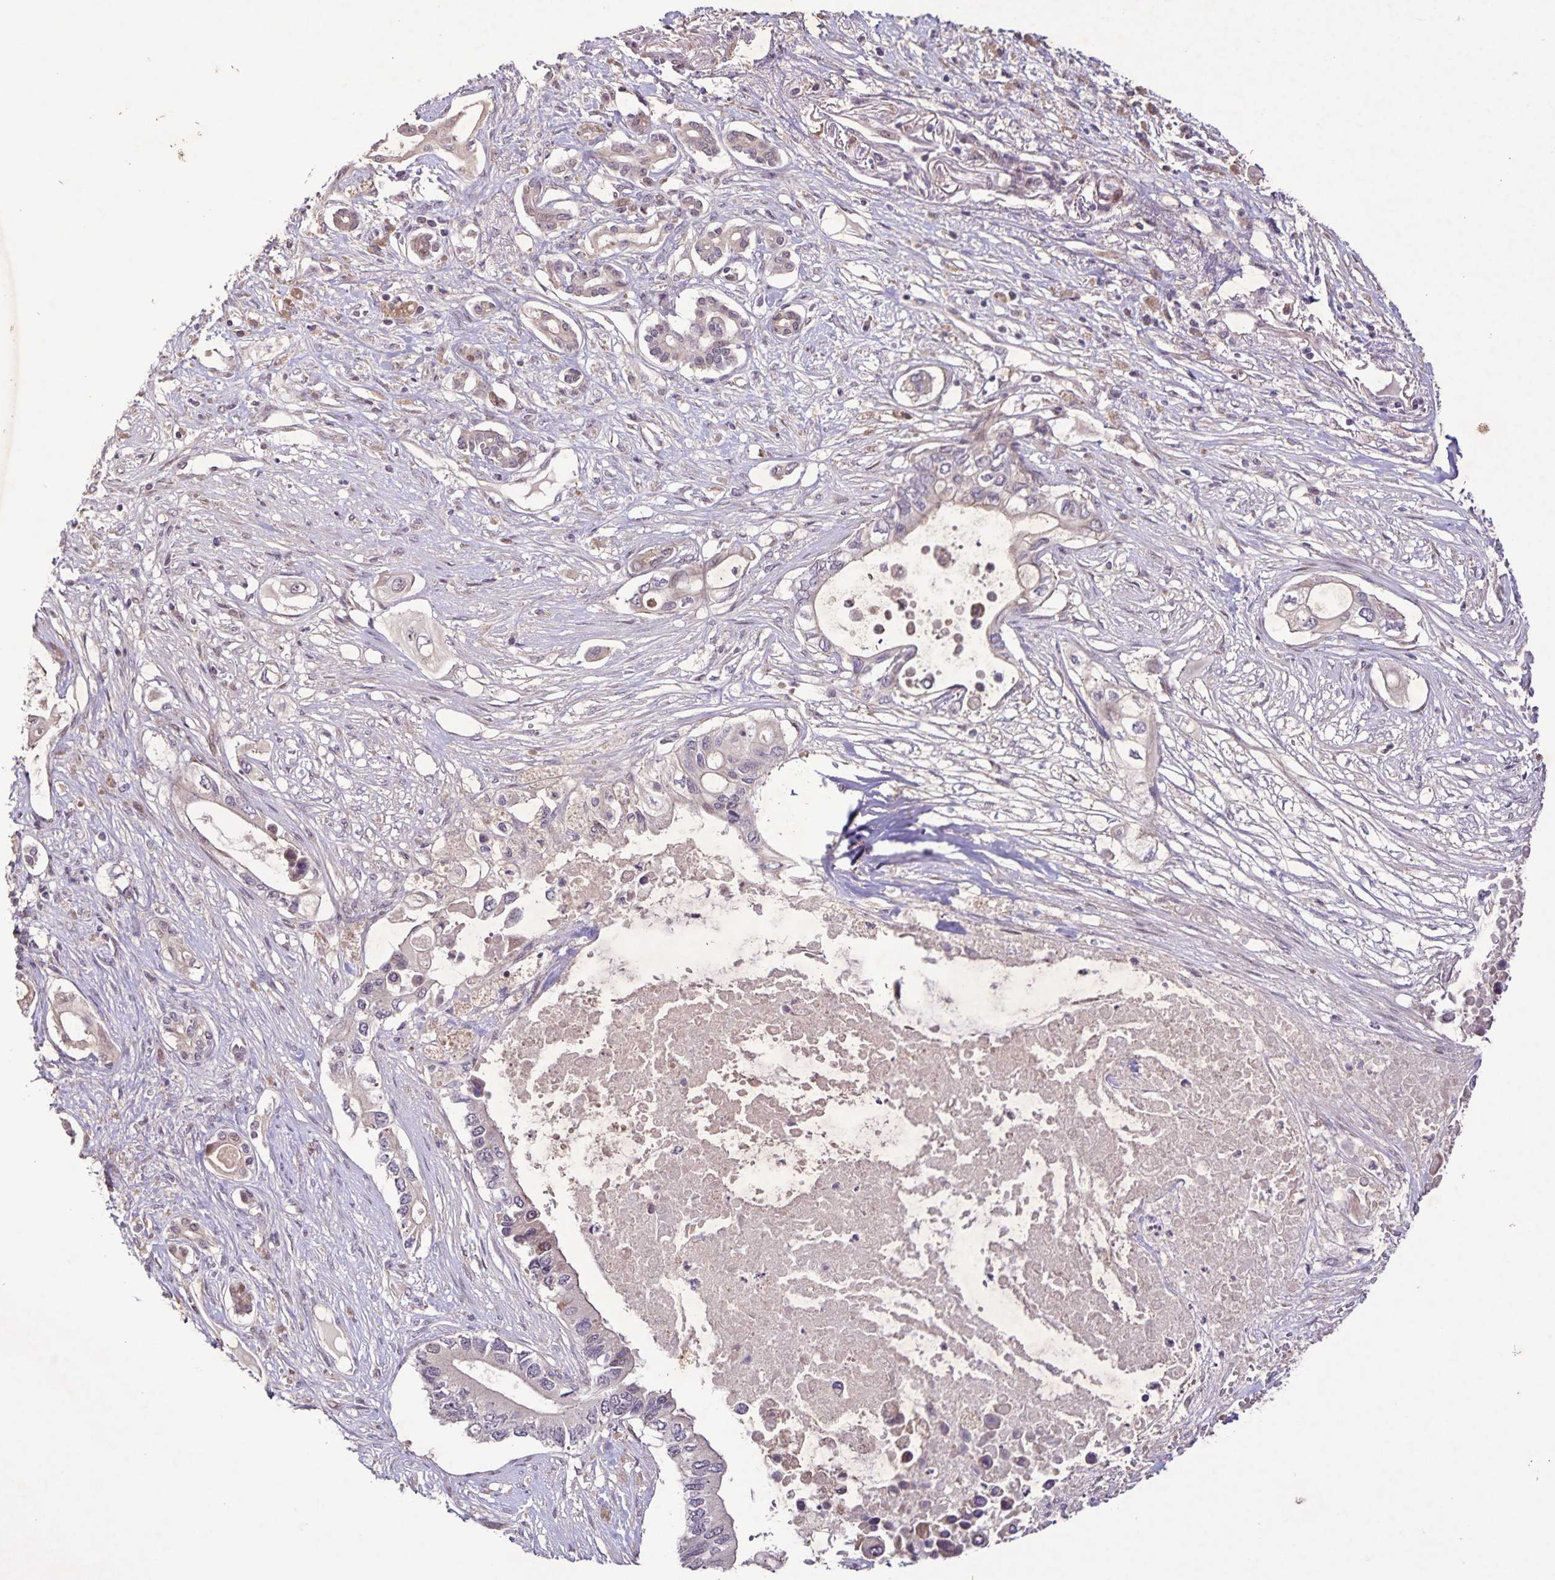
{"staining": {"intensity": "weak", "quantity": "<25%", "location": "nuclear"}, "tissue": "pancreatic cancer", "cell_type": "Tumor cells", "image_type": "cancer", "snomed": [{"axis": "morphology", "description": "Adenocarcinoma, NOS"}, {"axis": "topography", "description": "Pancreas"}], "caption": "IHC image of human pancreatic adenocarcinoma stained for a protein (brown), which exhibits no staining in tumor cells.", "gene": "GDF2", "patient": {"sex": "female", "age": 63}}